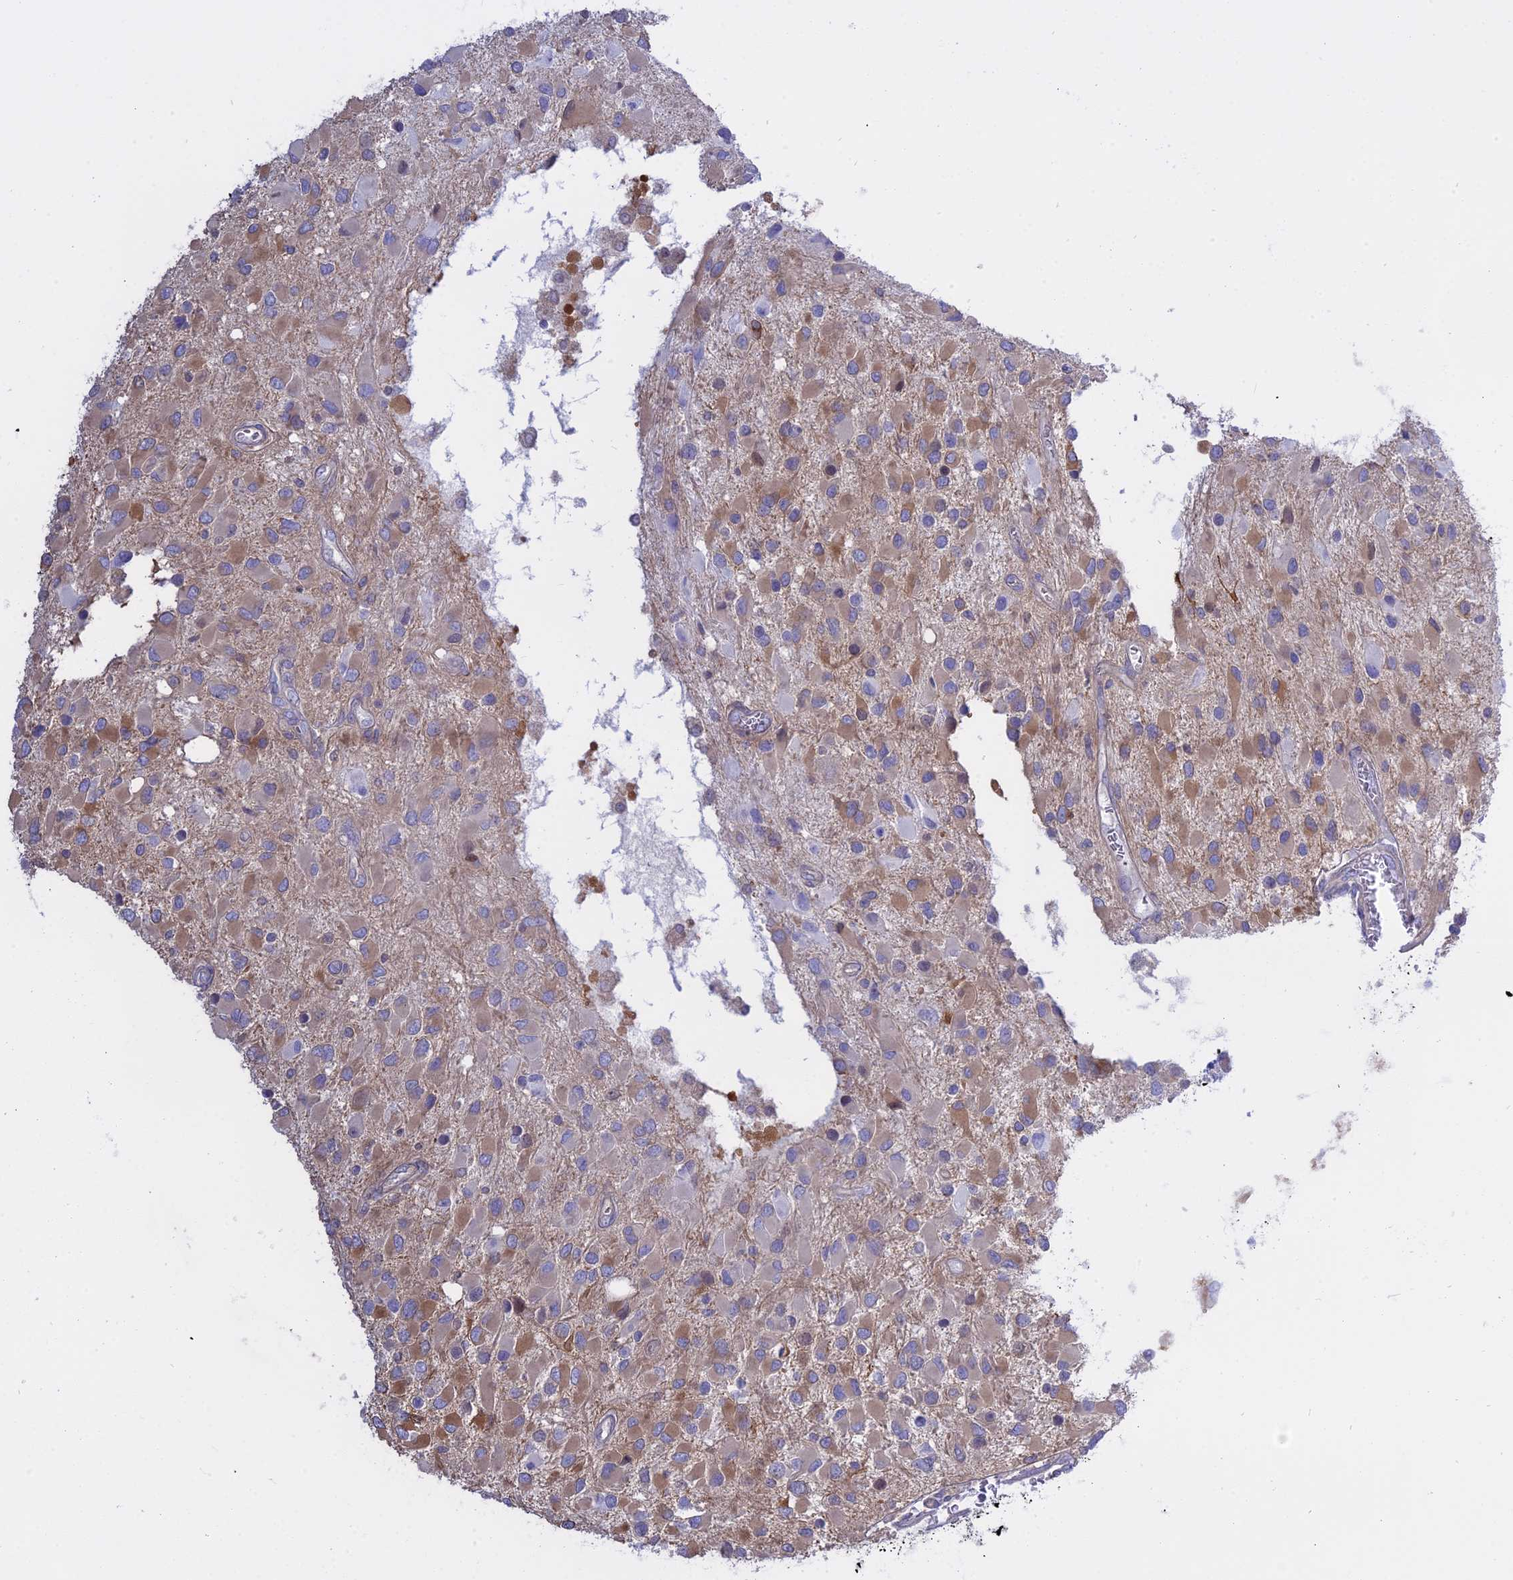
{"staining": {"intensity": "moderate", "quantity": "25%-75%", "location": "cytoplasmic/membranous"}, "tissue": "glioma", "cell_type": "Tumor cells", "image_type": "cancer", "snomed": [{"axis": "morphology", "description": "Glioma, malignant, High grade"}, {"axis": "topography", "description": "Brain"}], "caption": "The image reveals staining of glioma, revealing moderate cytoplasmic/membranous protein expression (brown color) within tumor cells.", "gene": "AHCYL1", "patient": {"sex": "male", "age": 53}}